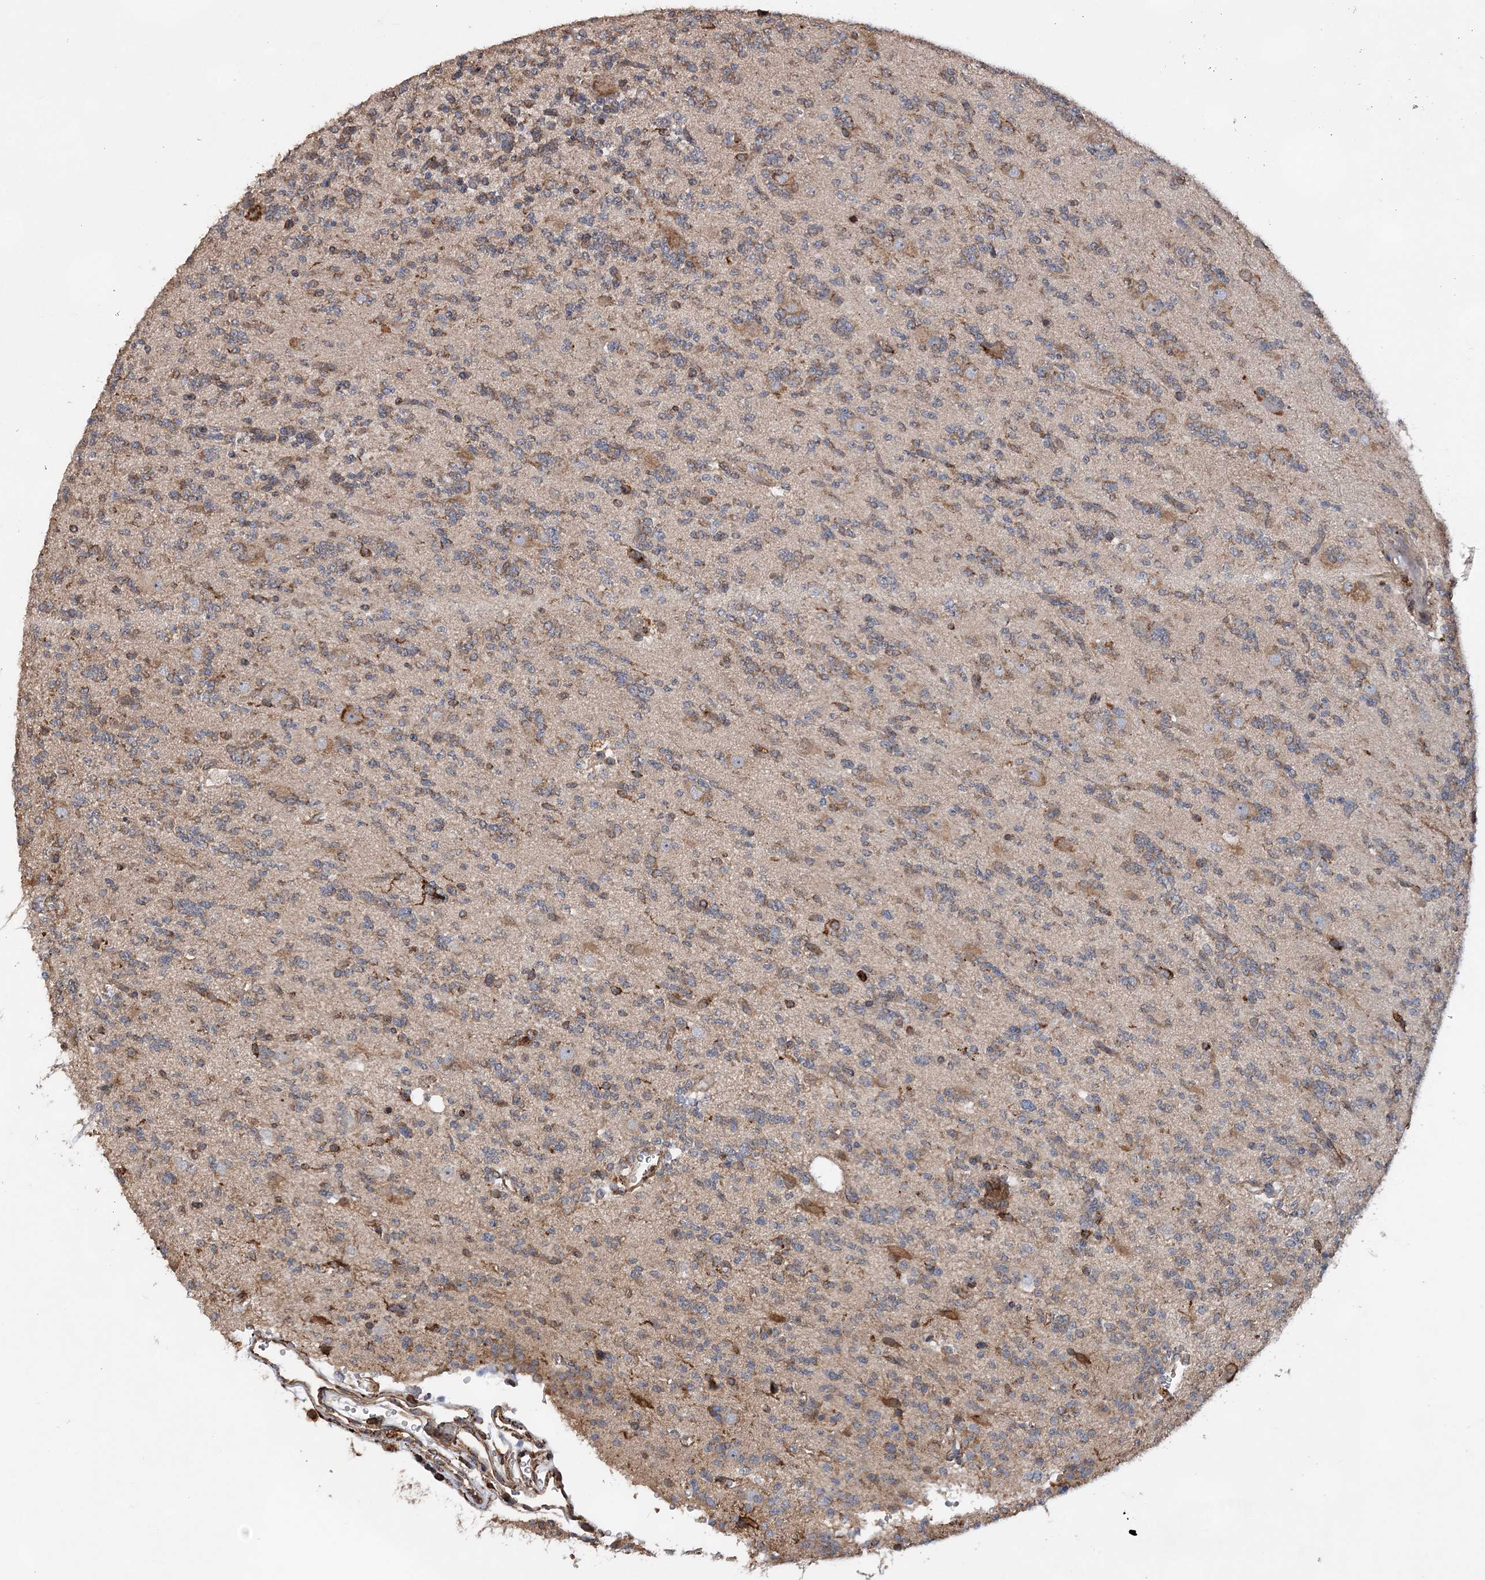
{"staining": {"intensity": "moderate", "quantity": "25%-75%", "location": "cytoplasmic/membranous"}, "tissue": "glioma", "cell_type": "Tumor cells", "image_type": "cancer", "snomed": [{"axis": "morphology", "description": "Glioma, malignant, High grade"}, {"axis": "topography", "description": "Brain"}], "caption": "This is a histology image of immunohistochemistry (IHC) staining of glioma, which shows moderate positivity in the cytoplasmic/membranous of tumor cells.", "gene": "WDR12", "patient": {"sex": "female", "age": 62}}